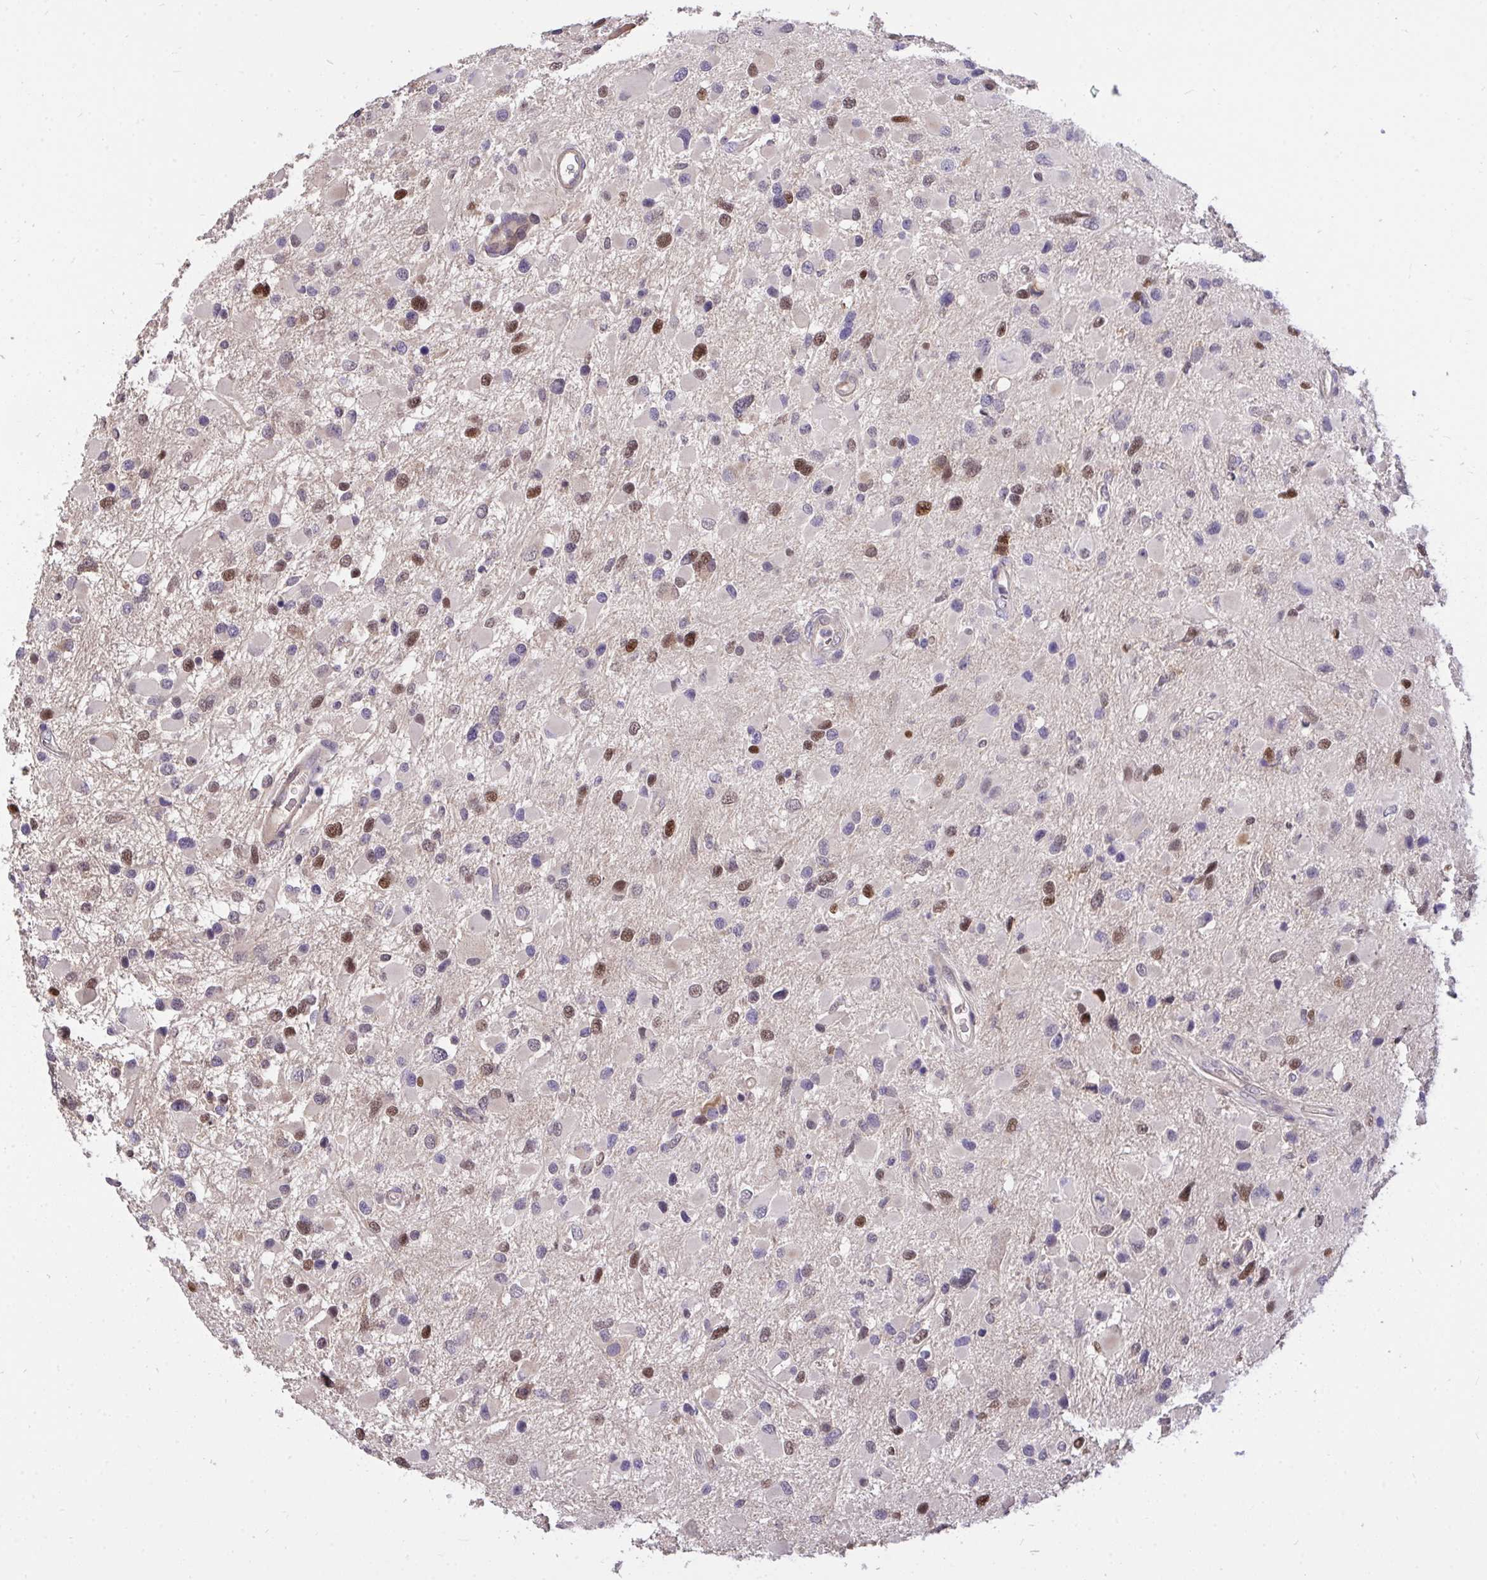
{"staining": {"intensity": "strong", "quantity": "25%-75%", "location": "nuclear"}, "tissue": "glioma", "cell_type": "Tumor cells", "image_type": "cancer", "snomed": [{"axis": "morphology", "description": "Glioma, malignant, Low grade"}, {"axis": "topography", "description": "Brain"}], "caption": "An IHC histopathology image of neoplastic tissue is shown. Protein staining in brown labels strong nuclear positivity in glioma within tumor cells. (Stains: DAB (3,3'-diaminobenzidine) in brown, nuclei in blue, Microscopy: brightfield microscopy at high magnification).", "gene": "C19orf54", "patient": {"sex": "female", "age": 32}}